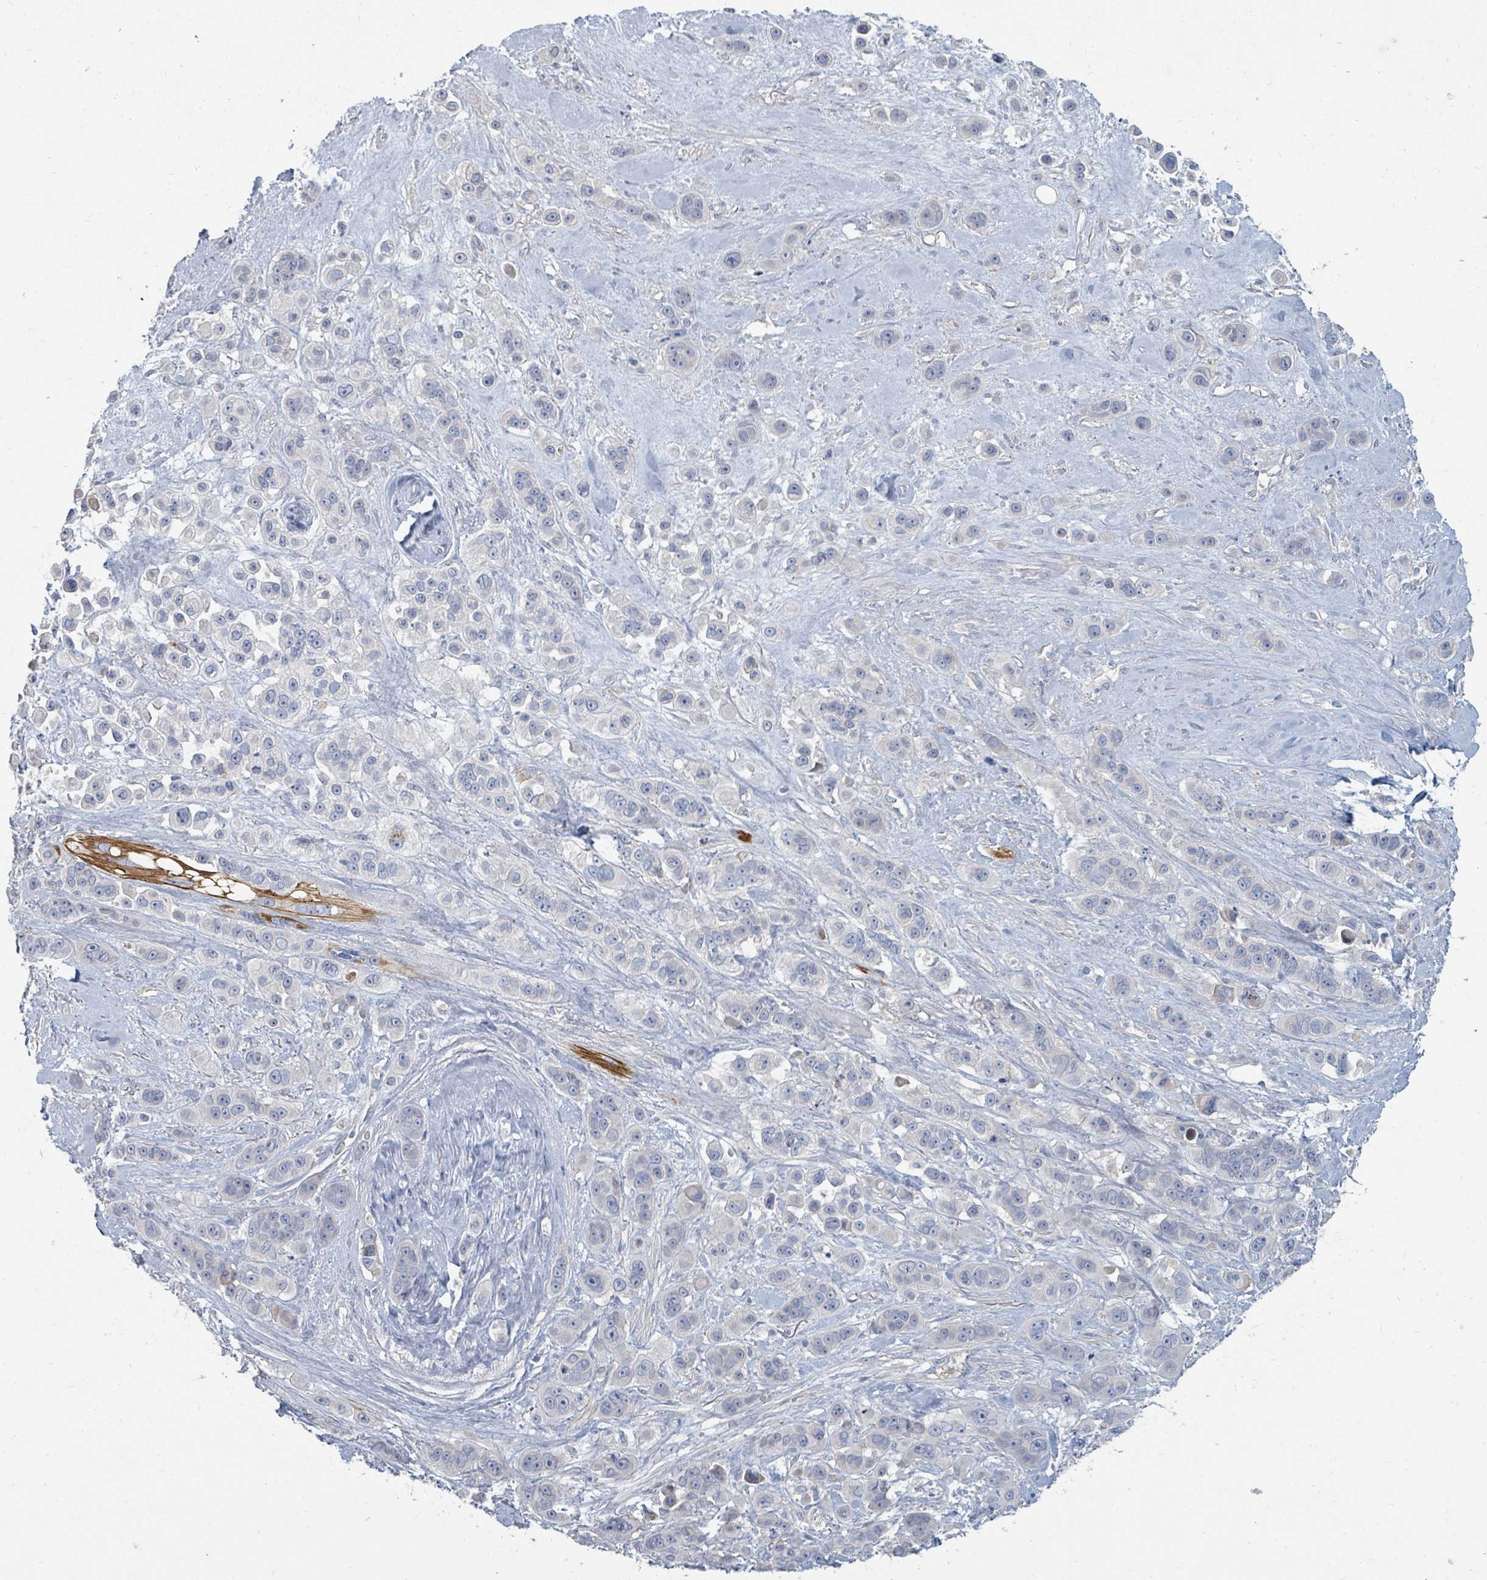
{"staining": {"intensity": "negative", "quantity": "none", "location": "none"}, "tissue": "skin cancer", "cell_type": "Tumor cells", "image_type": "cancer", "snomed": [{"axis": "morphology", "description": "Squamous cell carcinoma, NOS"}, {"axis": "topography", "description": "Skin"}], "caption": "Immunohistochemistry image of human skin cancer (squamous cell carcinoma) stained for a protein (brown), which reveals no expression in tumor cells.", "gene": "ARGFX", "patient": {"sex": "male", "age": 67}}